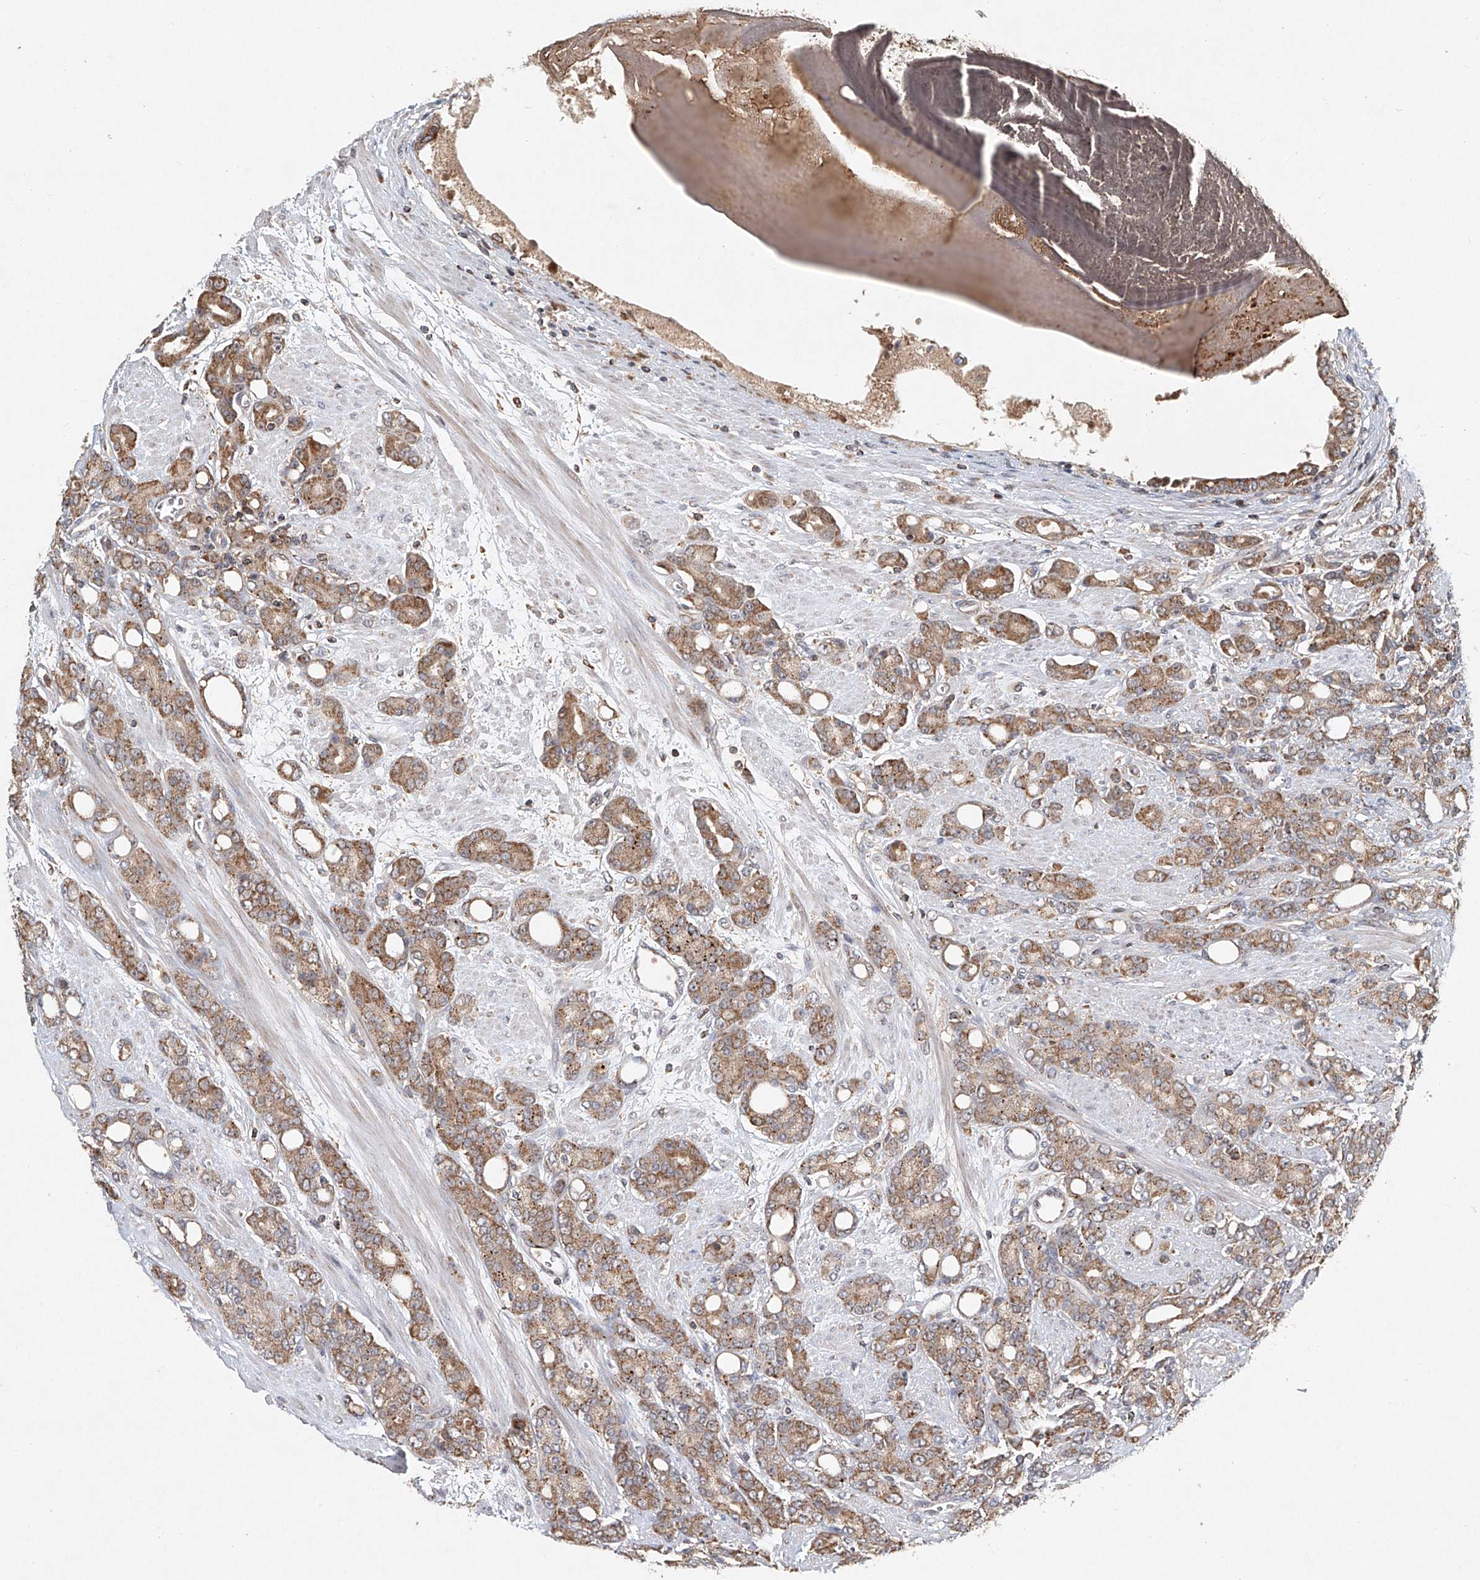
{"staining": {"intensity": "weak", "quantity": ">75%", "location": "cytoplasmic/membranous"}, "tissue": "prostate cancer", "cell_type": "Tumor cells", "image_type": "cancer", "snomed": [{"axis": "morphology", "description": "Adenocarcinoma, High grade"}, {"axis": "topography", "description": "Prostate"}], "caption": "Protein staining by immunohistochemistry (IHC) exhibits weak cytoplasmic/membranous expression in about >75% of tumor cells in adenocarcinoma (high-grade) (prostate).", "gene": "DCAF11", "patient": {"sex": "male", "age": 62}}